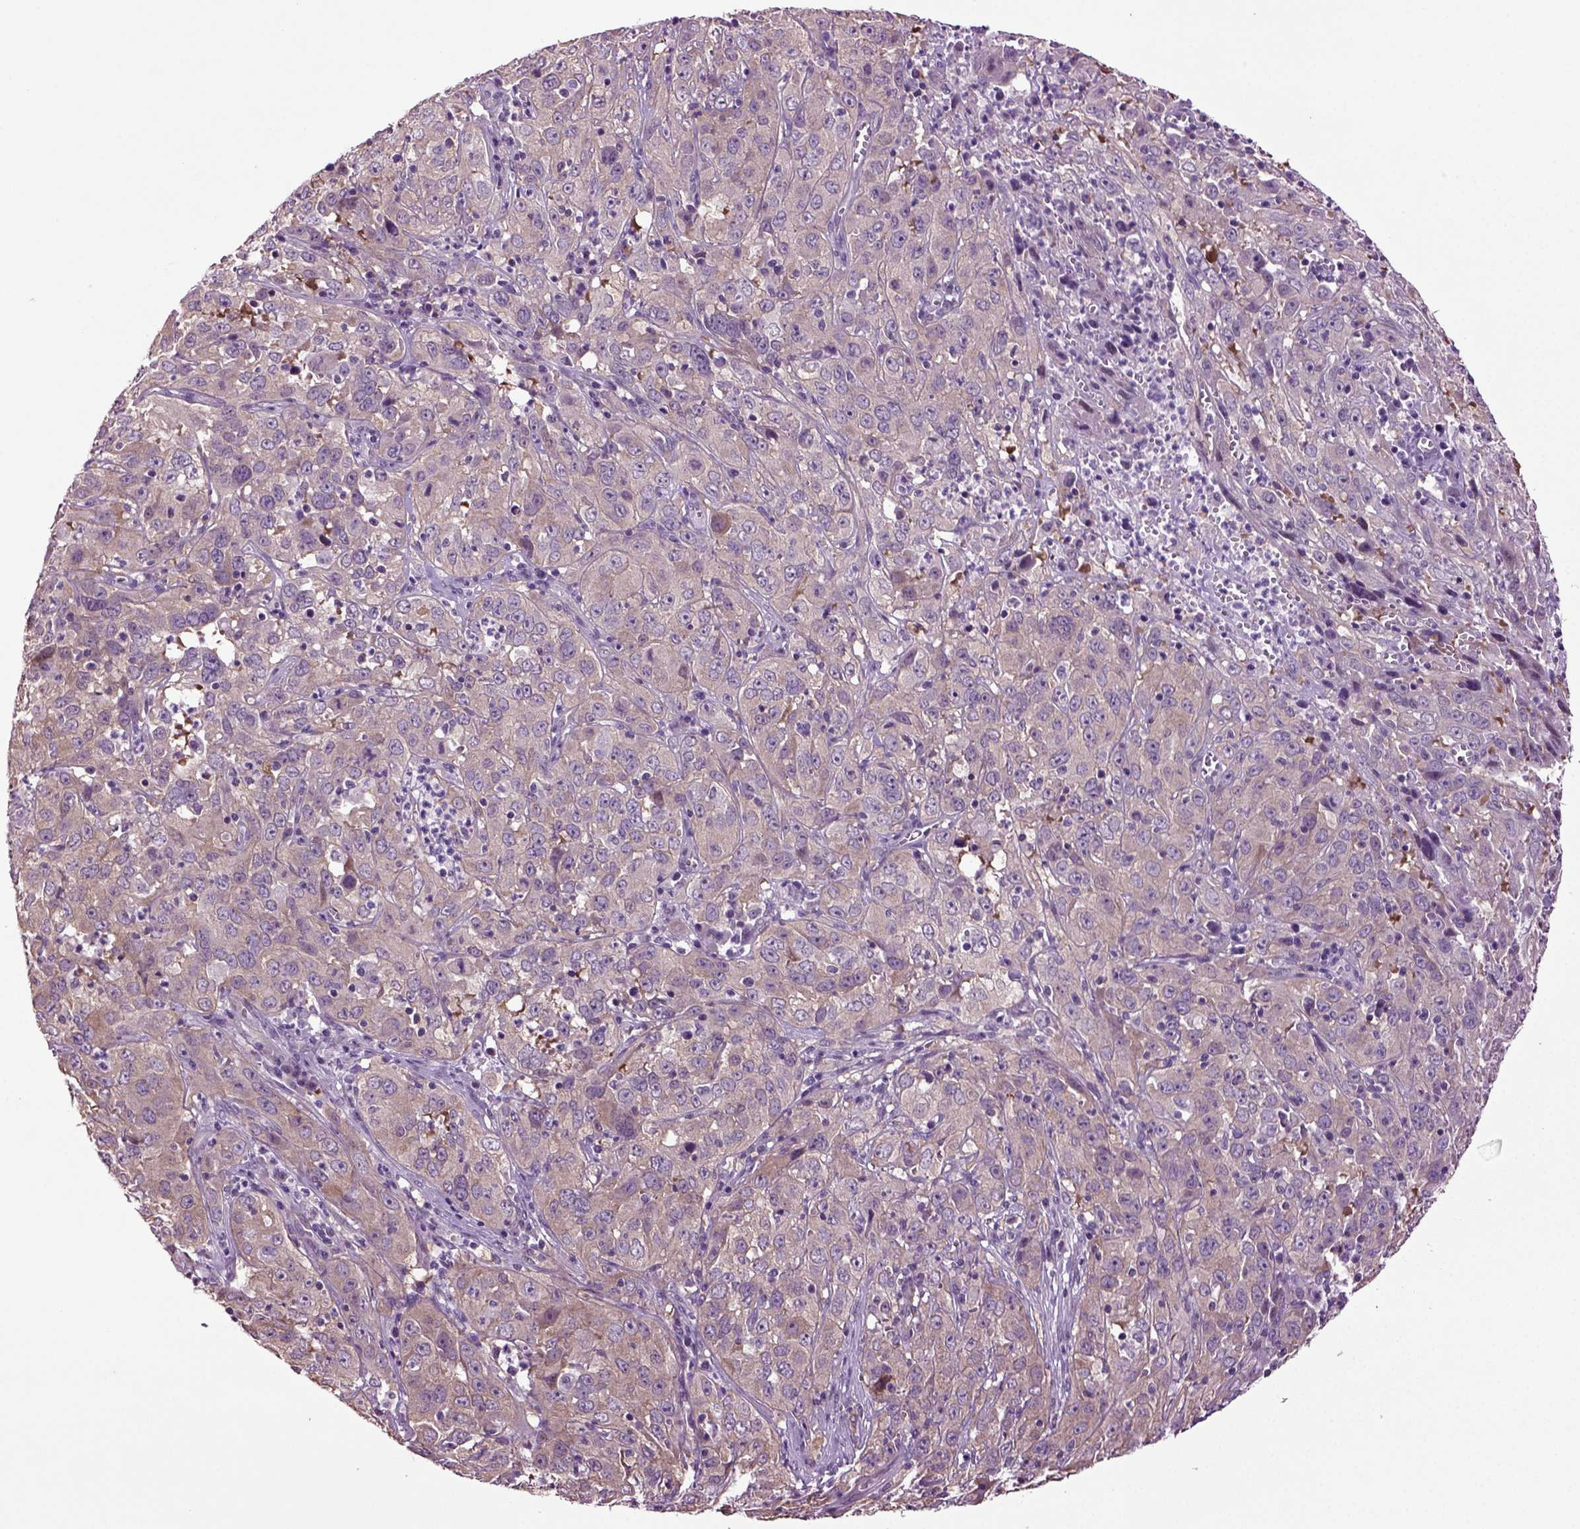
{"staining": {"intensity": "weak", "quantity": ">75%", "location": "cytoplasmic/membranous"}, "tissue": "cervical cancer", "cell_type": "Tumor cells", "image_type": "cancer", "snomed": [{"axis": "morphology", "description": "Squamous cell carcinoma, NOS"}, {"axis": "topography", "description": "Cervix"}], "caption": "A photomicrograph of human cervical cancer stained for a protein exhibits weak cytoplasmic/membranous brown staining in tumor cells. The staining is performed using DAB (3,3'-diaminobenzidine) brown chromogen to label protein expression. The nuclei are counter-stained blue using hematoxylin.", "gene": "PLCH2", "patient": {"sex": "female", "age": 32}}